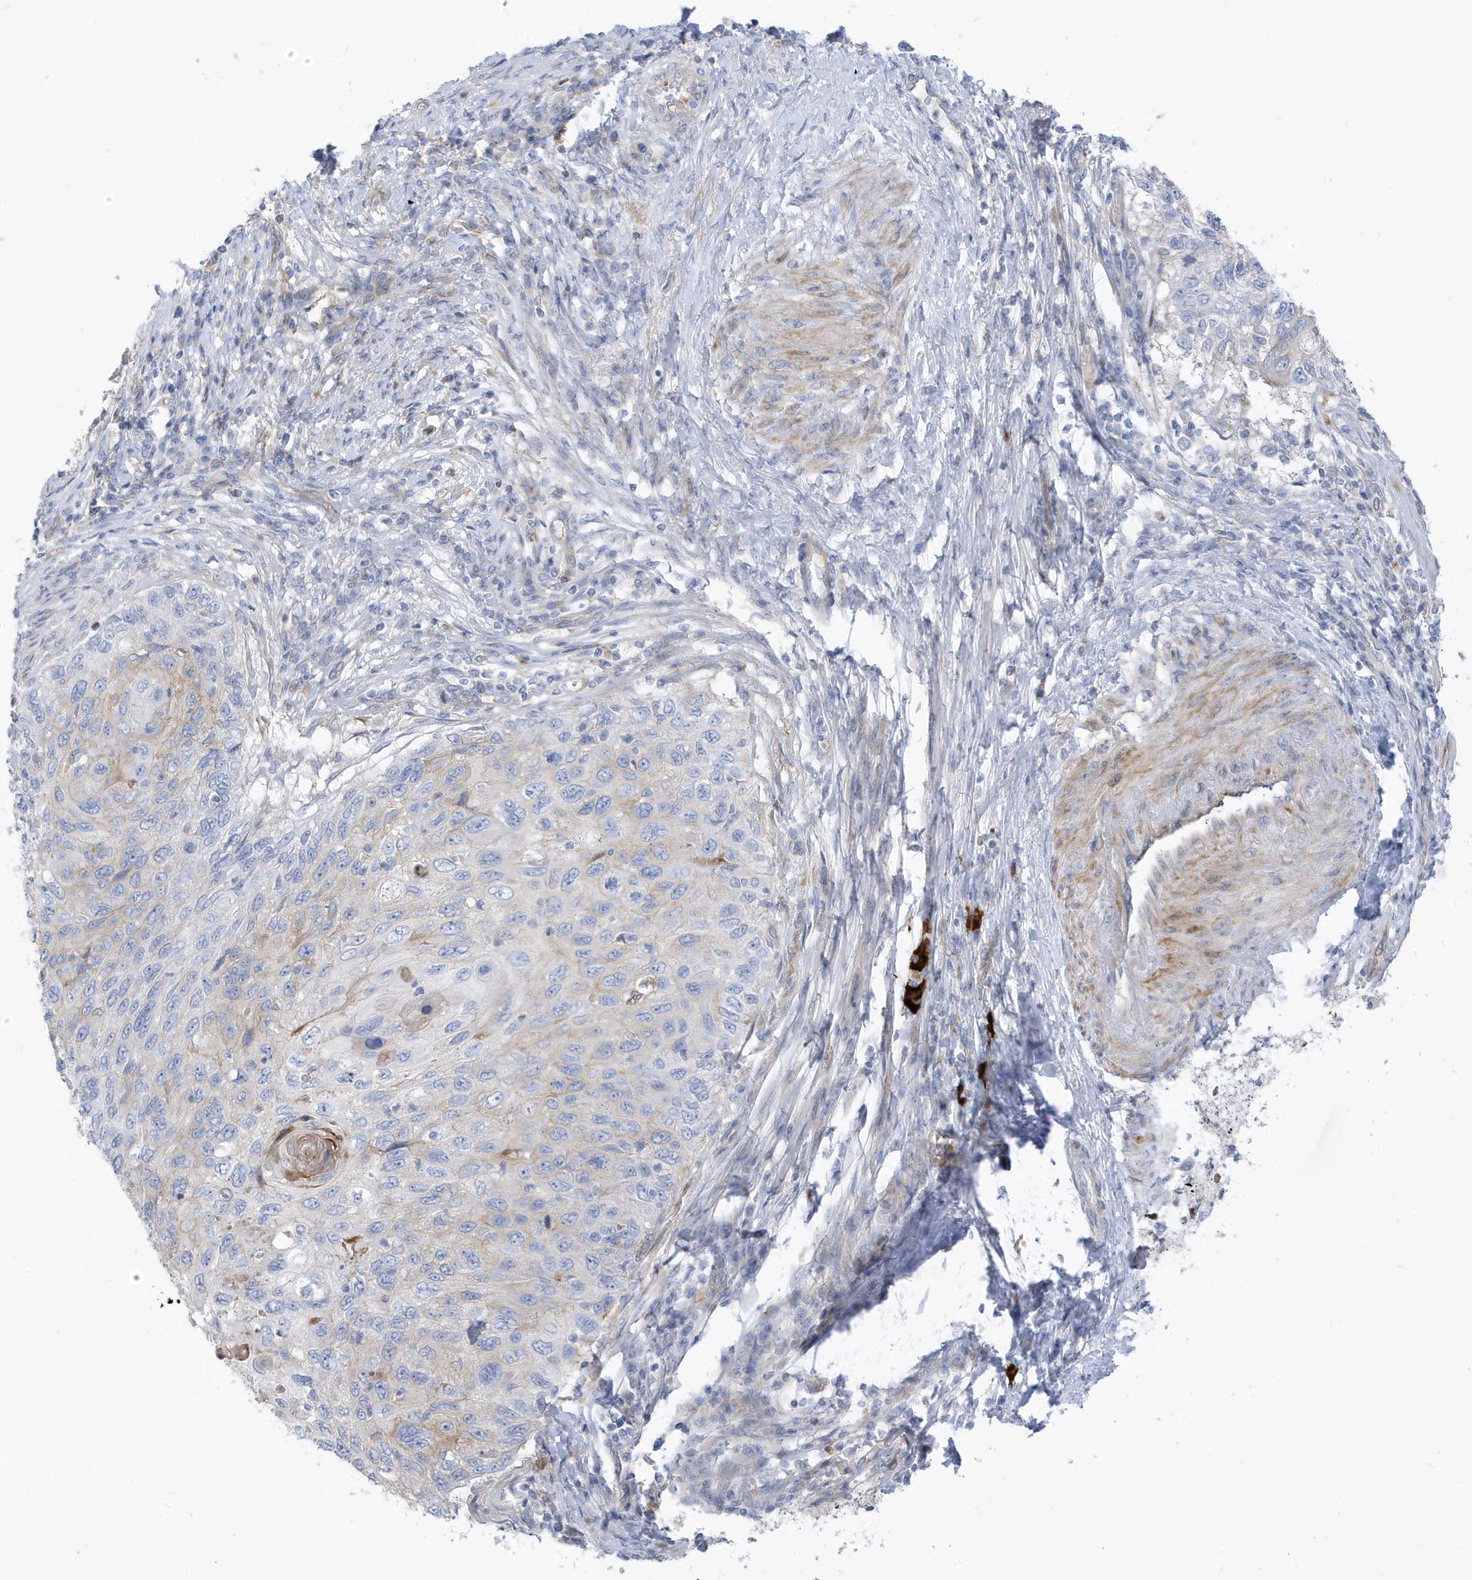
{"staining": {"intensity": "weak", "quantity": "<25%", "location": "cytoplasmic/membranous"}, "tissue": "cervical cancer", "cell_type": "Tumor cells", "image_type": "cancer", "snomed": [{"axis": "morphology", "description": "Squamous cell carcinoma, NOS"}, {"axis": "topography", "description": "Cervix"}], "caption": "This micrograph is of cervical cancer (squamous cell carcinoma) stained with immunohistochemistry to label a protein in brown with the nuclei are counter-stained blue. There is no staining in tumor cells.", "gene": "ATP13A5", "patient": {"sex": "female", "age": 70}}